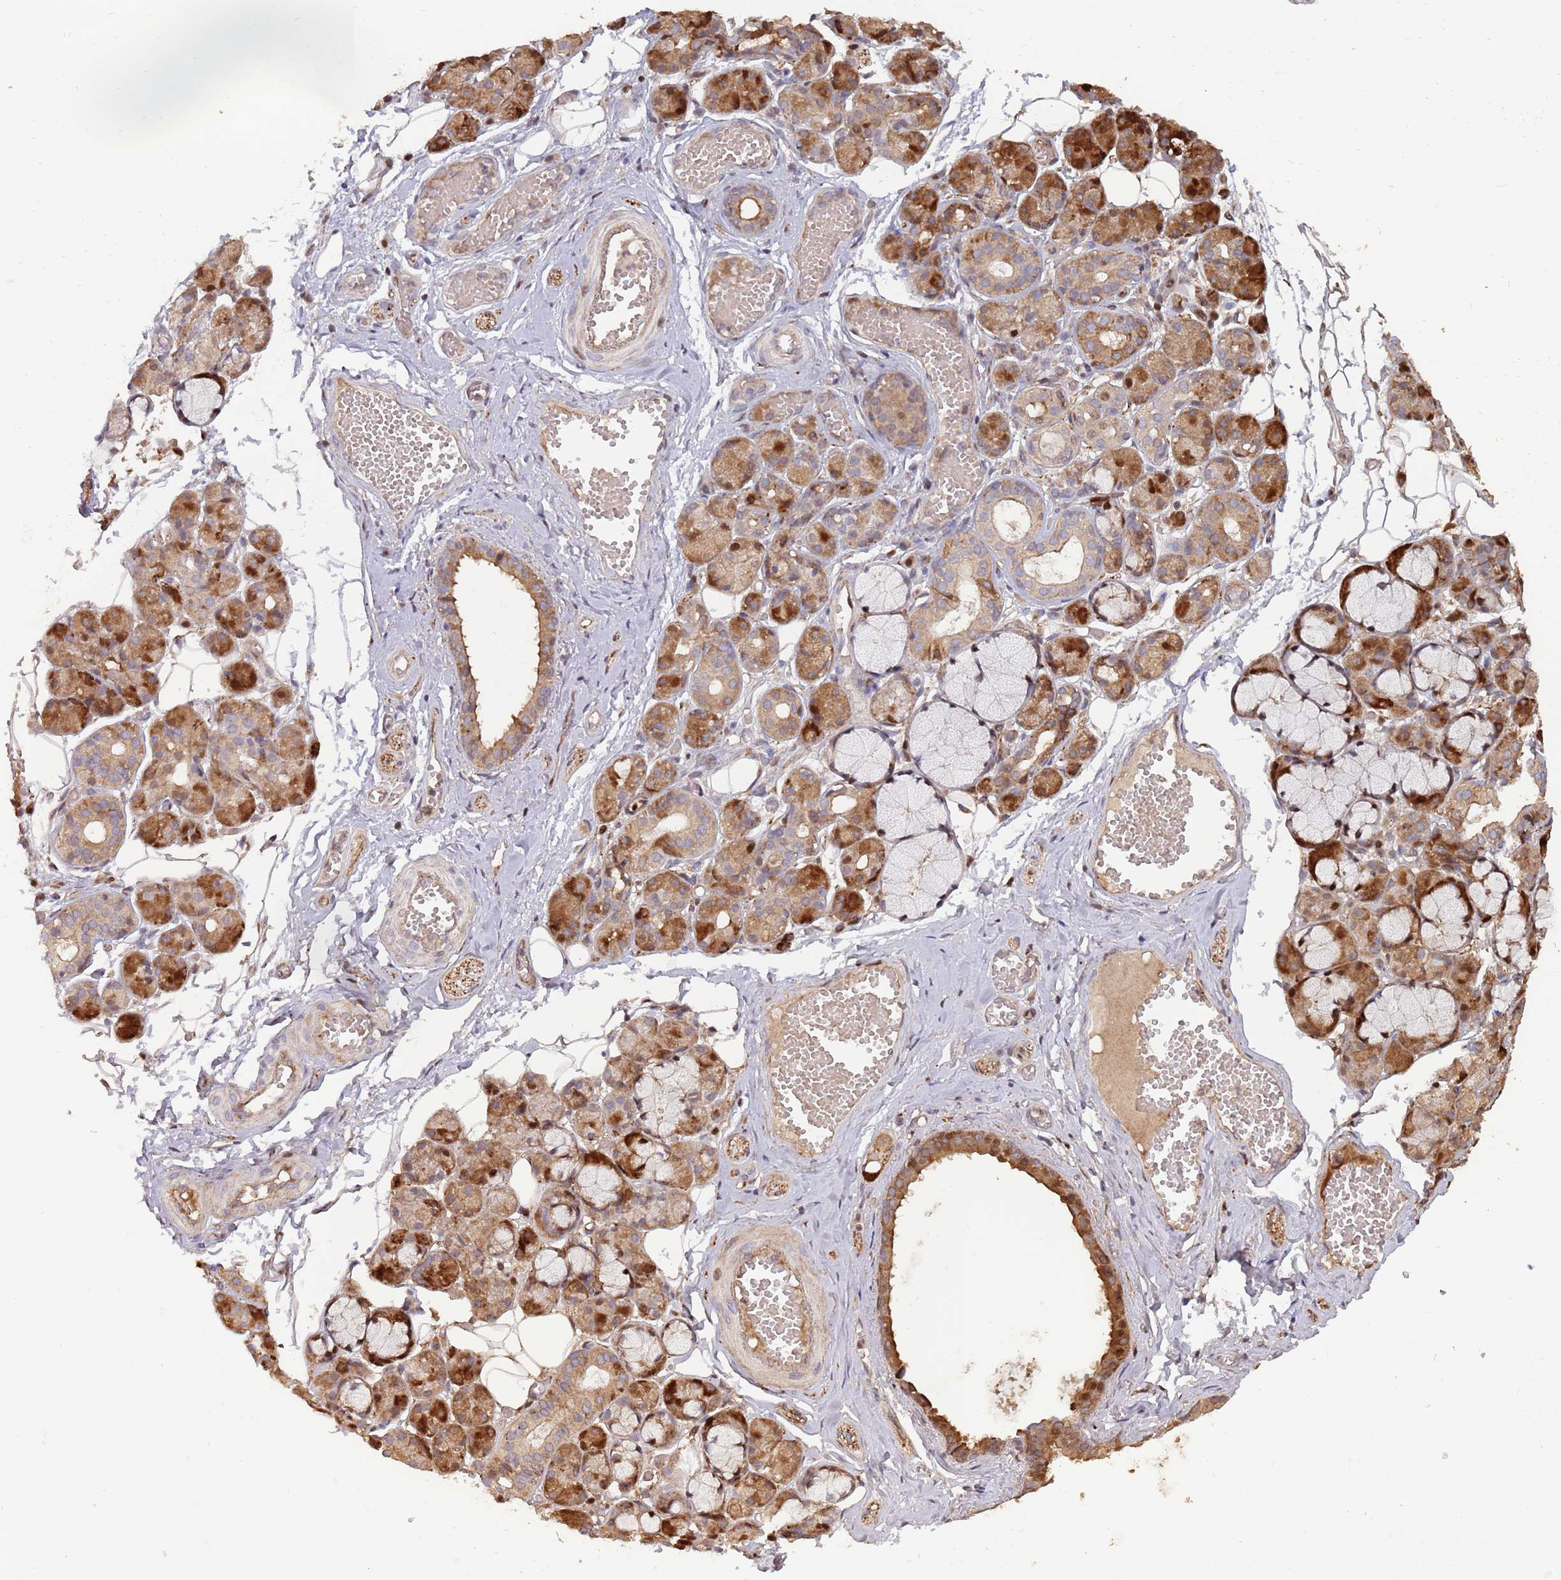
{"staining": {"intensity": "strong", "quantity": ">75%", "location": "cytoplasmic/membranous,nuclear"}, "tissue": "salivary gland", "cell_type": "Glandular cells", "image_type": "normal", "snomed": [{"axis": "morphology", "description": "Normal tissue, NOS"}, {"axis": "topography", "description": "Salivary gland"}], "caption": "Salivary gland stained with a brown dye displays strong cytoplasmic/membranous,nuclear positive expression in about >75% of glandular cells.", "gene": "SYNDIG1L", "patient": {"sex": "male", "age": 63}}